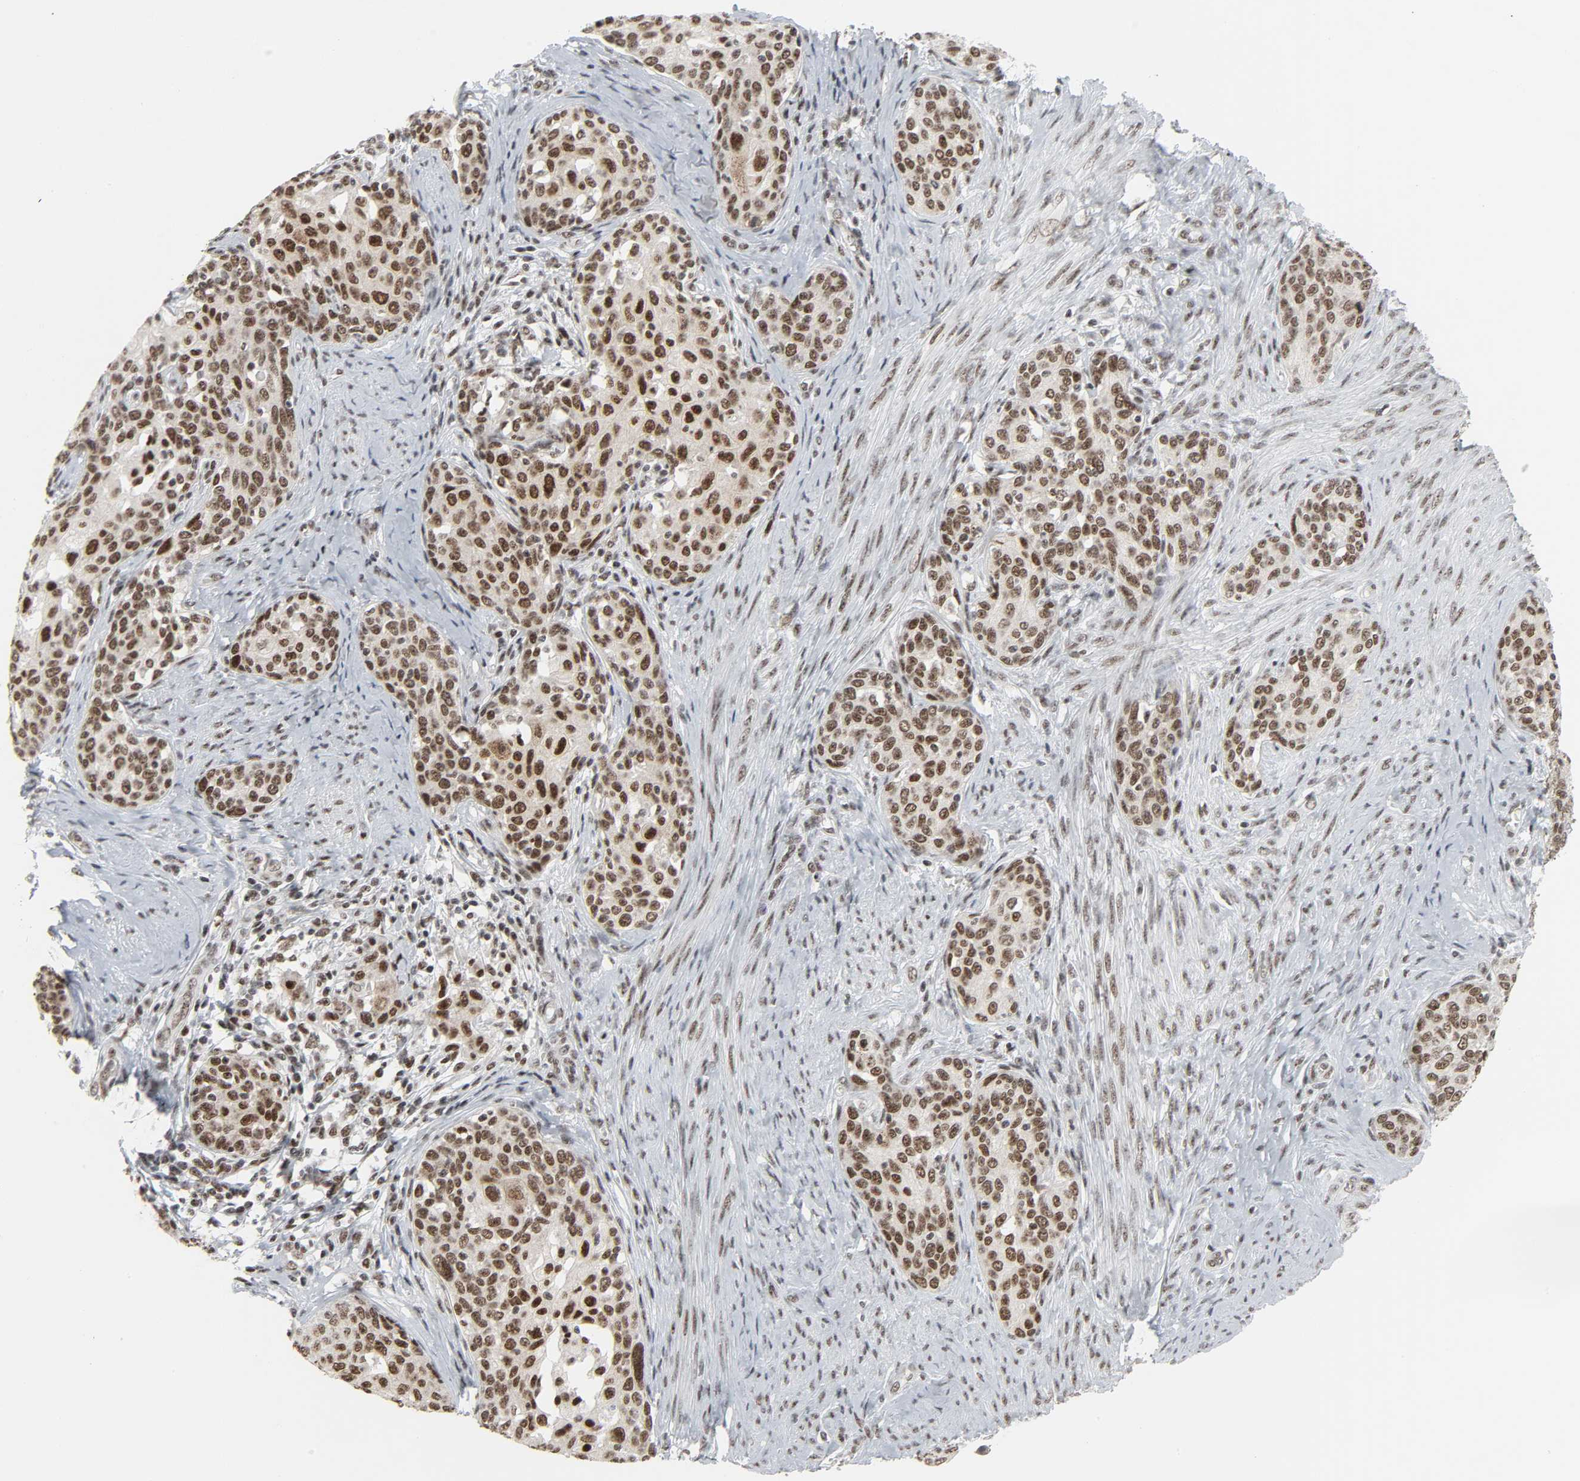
{"staining": {"intensity": "strong", "quantity": ">75%", "location": "nuclear"}, "tissue": "cervical cancer", "cell_type": "Tumor cells", "image_type": "cancer", "snomed": [{"axis": "morphology", "description": "Squamous cell carcinoma, NOS"}, {"axis": "morphology", "description": "Adenocarcinoma, NOS"}, {"axis": "topography", "description": "Cervix"}], "caption": "DAB immunohistochemical staining of squamous cell carcinoma (cervical) demonstrates strong nuclear protein positivity in about >75% of tumor cells. The protein is stained brown, and the nuclei are stained in blue (DAB (3,3'-diaminobenzidine) IHC with brightfield microscopy, high magnification).", "gene": "CDK7", "patient": {"sex": "female", "age": 52}}